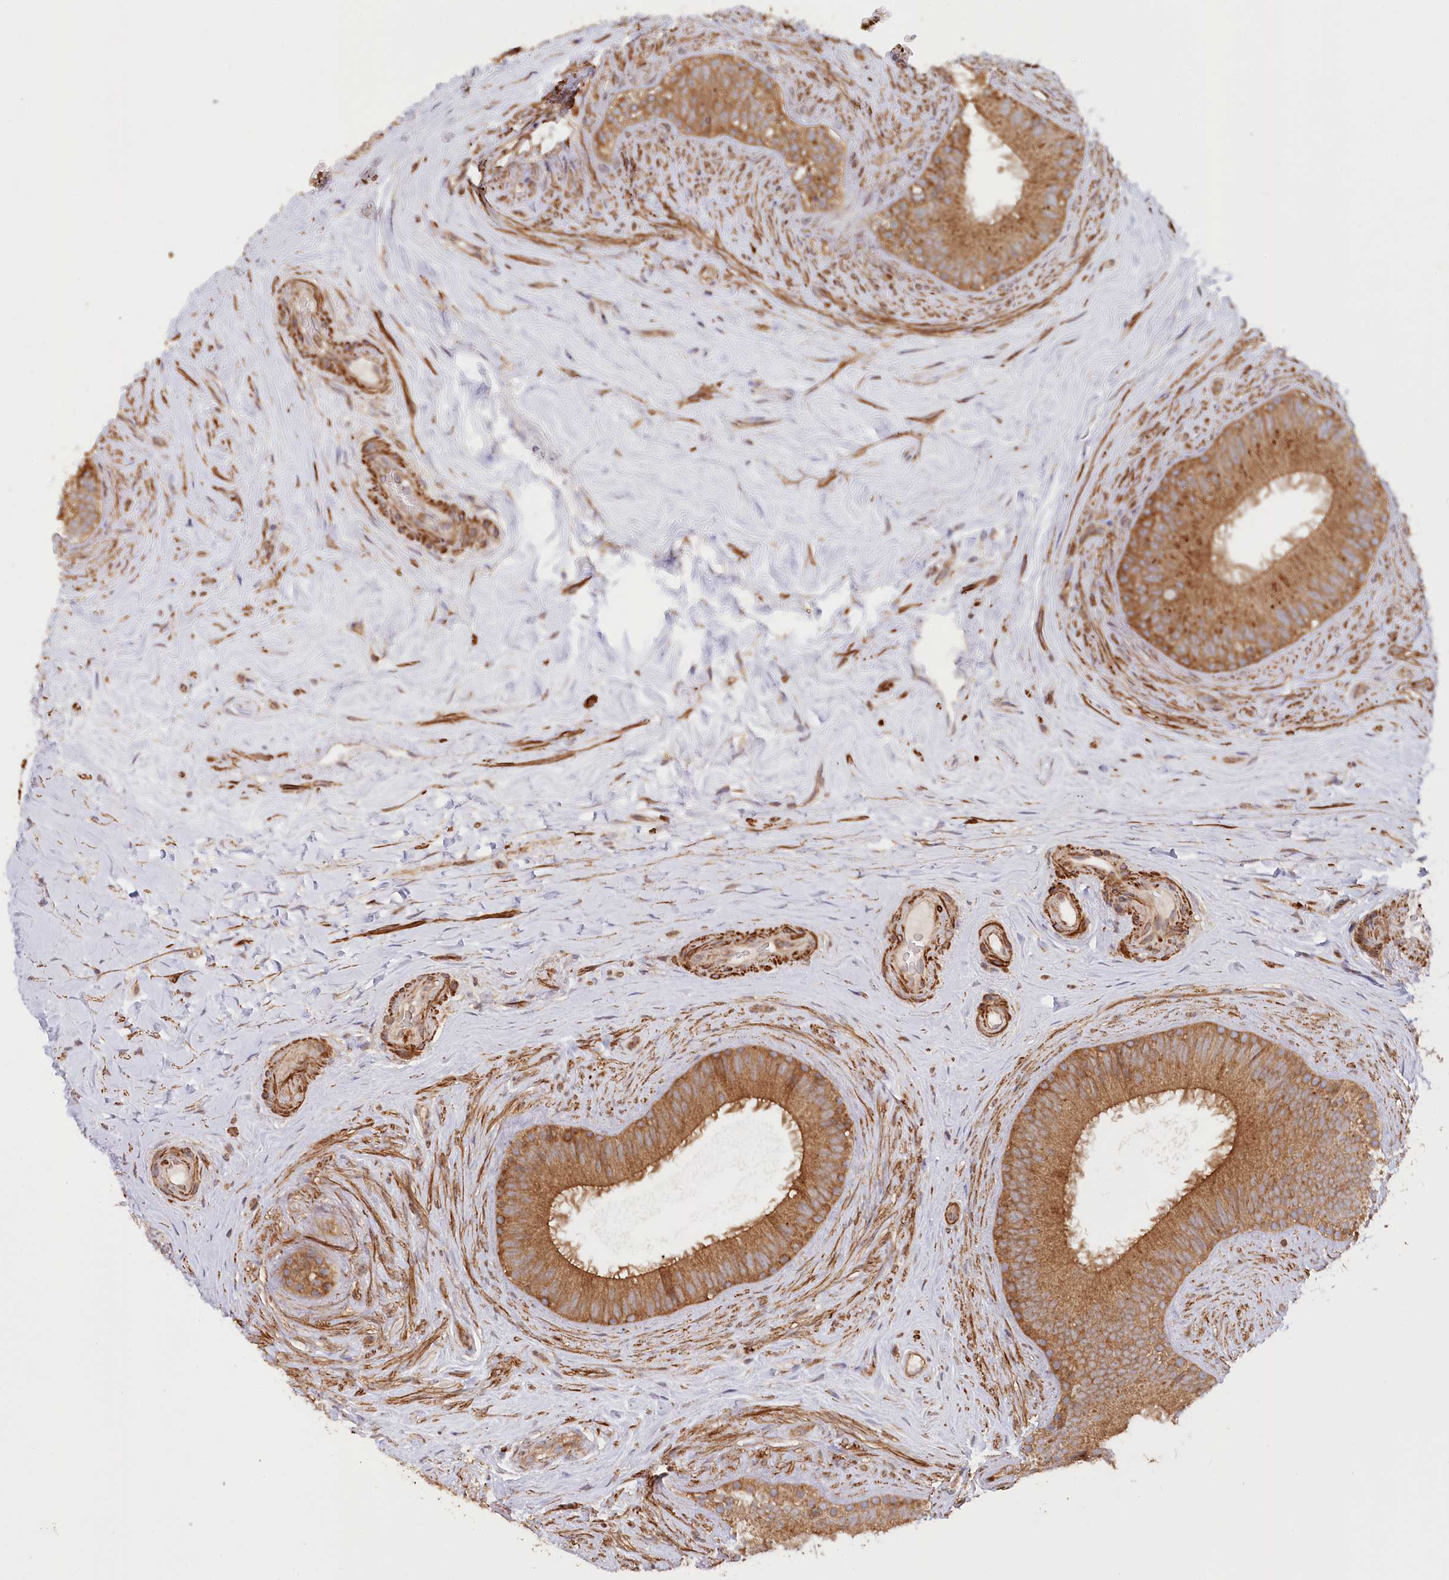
{"staining": {"intensity": "strong", "quantity": ">75%", "location": "cytoplasmic/membranous"}, "tissue": "epididymis", "cell_type": "Glandular cells", "image_type": "normal", "snomed": [{"axis": "morphology", "description": "Normal tissue, NOS"}, {"axis": "topography", "description": "Epididymis"}], "caption": "Immunohistochemistry image of unremarkable human epididymis stained for a protein (brown), which reveals high levels of strong cytoplasmic/membranous positivity in approximately >75% of glandular cells.", "gene": "PAIP2", "patient": {"sex": "male", "age": 84}}